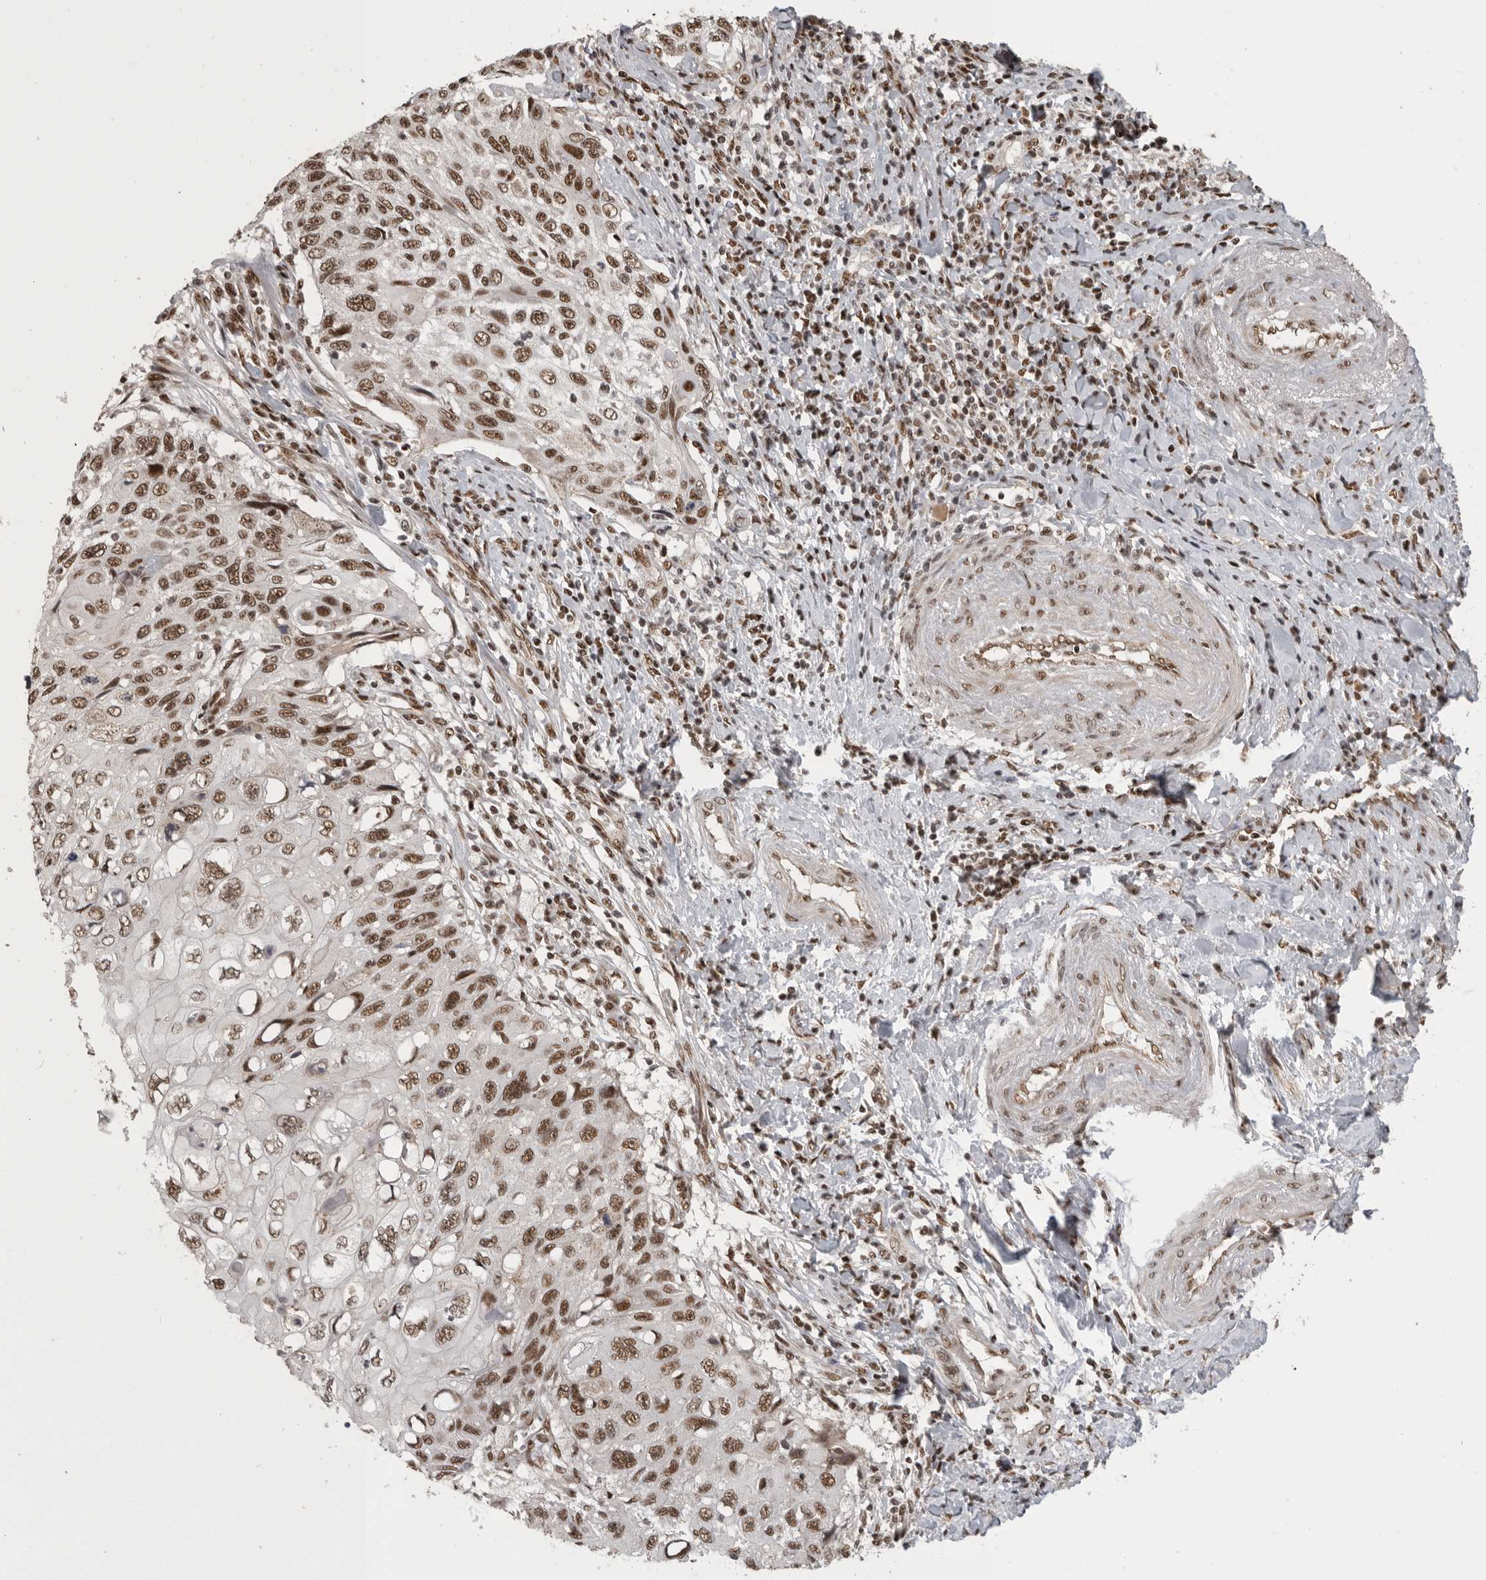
{"staining": {"intensity": "strong", "quantity": ">75%", "location": "nuclear"}, "tissue": "cervical cancer", "cell_type": "Tumor cells", "image_type": "cancer", "snomed": [{"axis": "morphology", "description": "Squamous cell carcinoma, NOS"}, {"axis": "topography", "description": "Cervix"}], "caption": "Cervical squamous cell carcinoma stained with a brown dye displays strong nuclear positive expression in about >75% of tumor cells.", "gene": "CBLL1", "patient": {"sex": "female", "age": 70}}